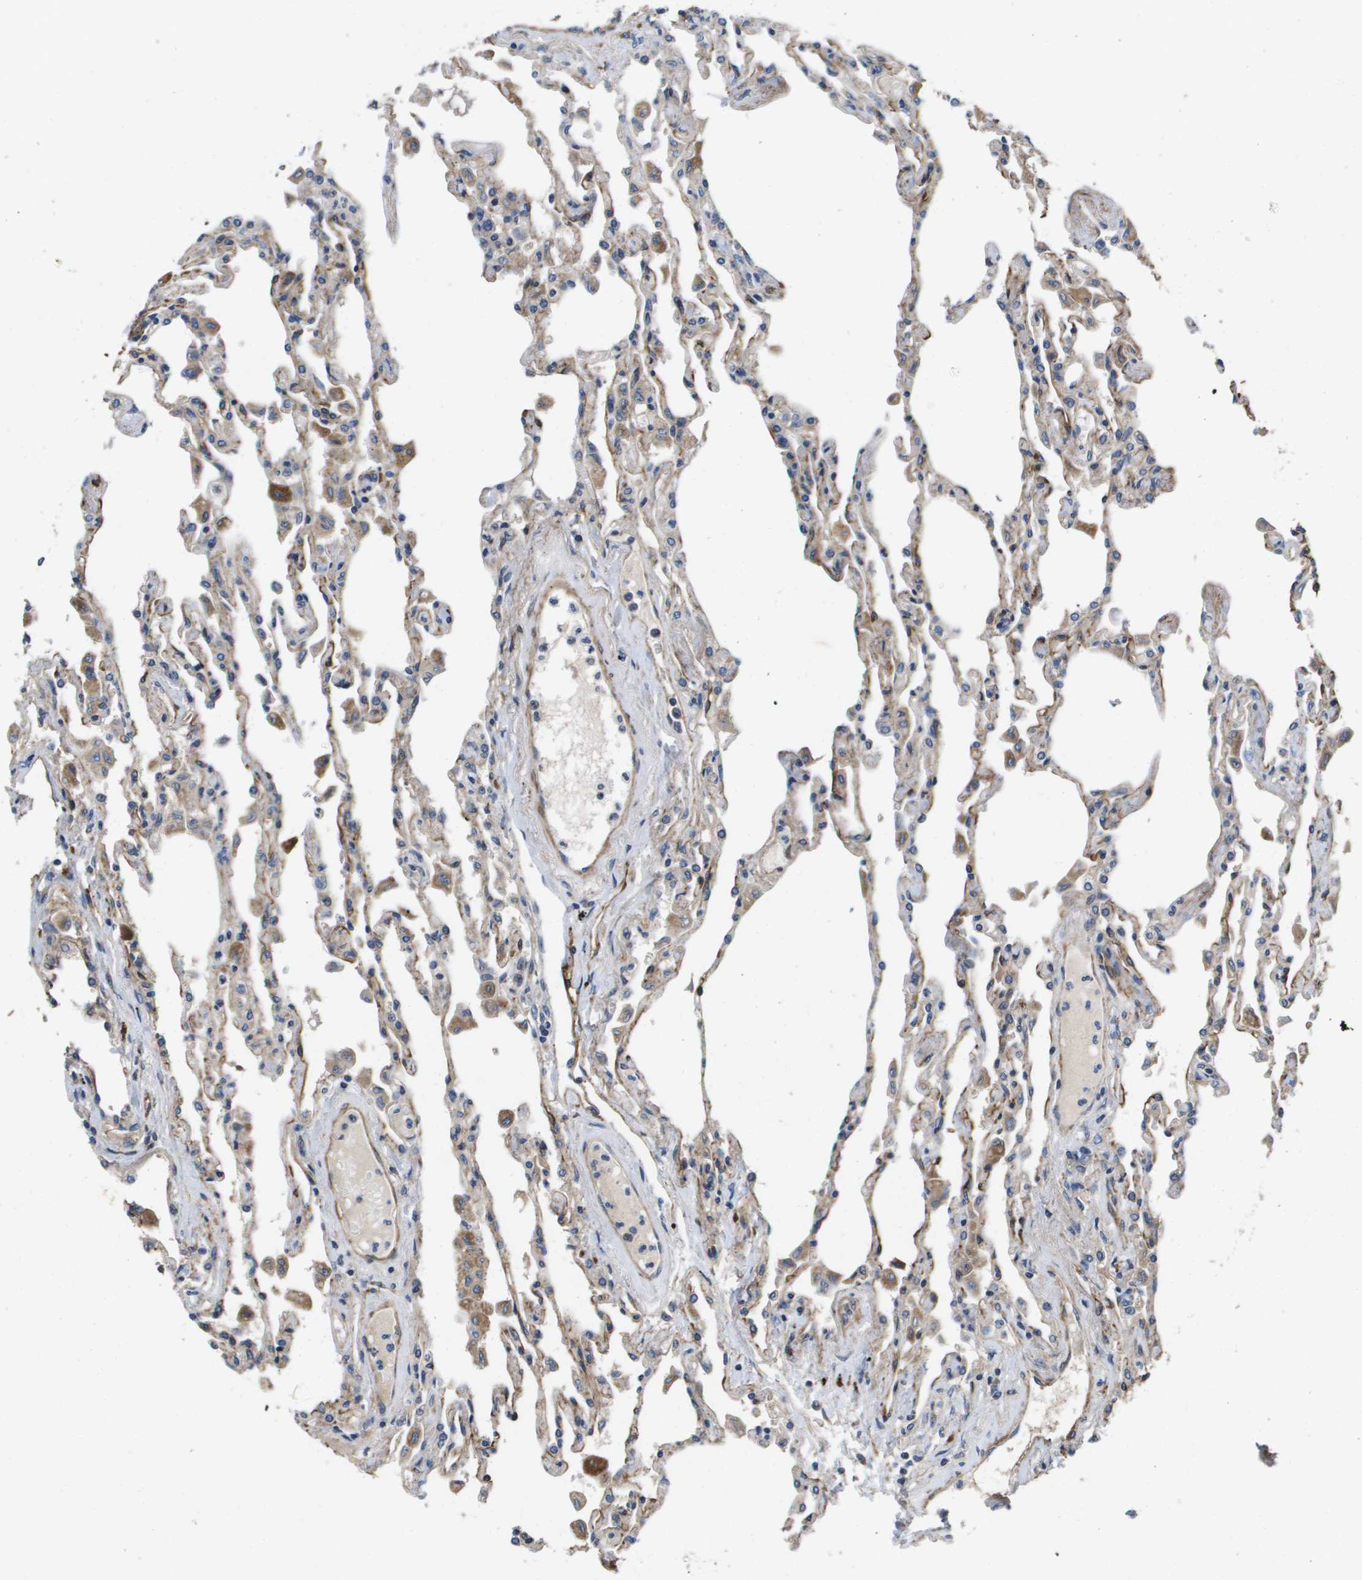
{"staining": {"intensity": "negative", "quantity": "none", "location": "none"}, "tissue": "lung", "cell_type": "Alveolar cells", "image_type": "normal", "snomed": [{"axis": "morphology", "description": "Normal tissue, NOS"}, {"axis": "topography", "description": "Bronchus"}, {"axis": "topography", "description": "Lung"}], "caption": "Micrograph shows no significant protein positivity in alveolar cells of unremarkable lung.", "gene": "ENTPD2", "patient": {"sex": "female", "age": 49}}